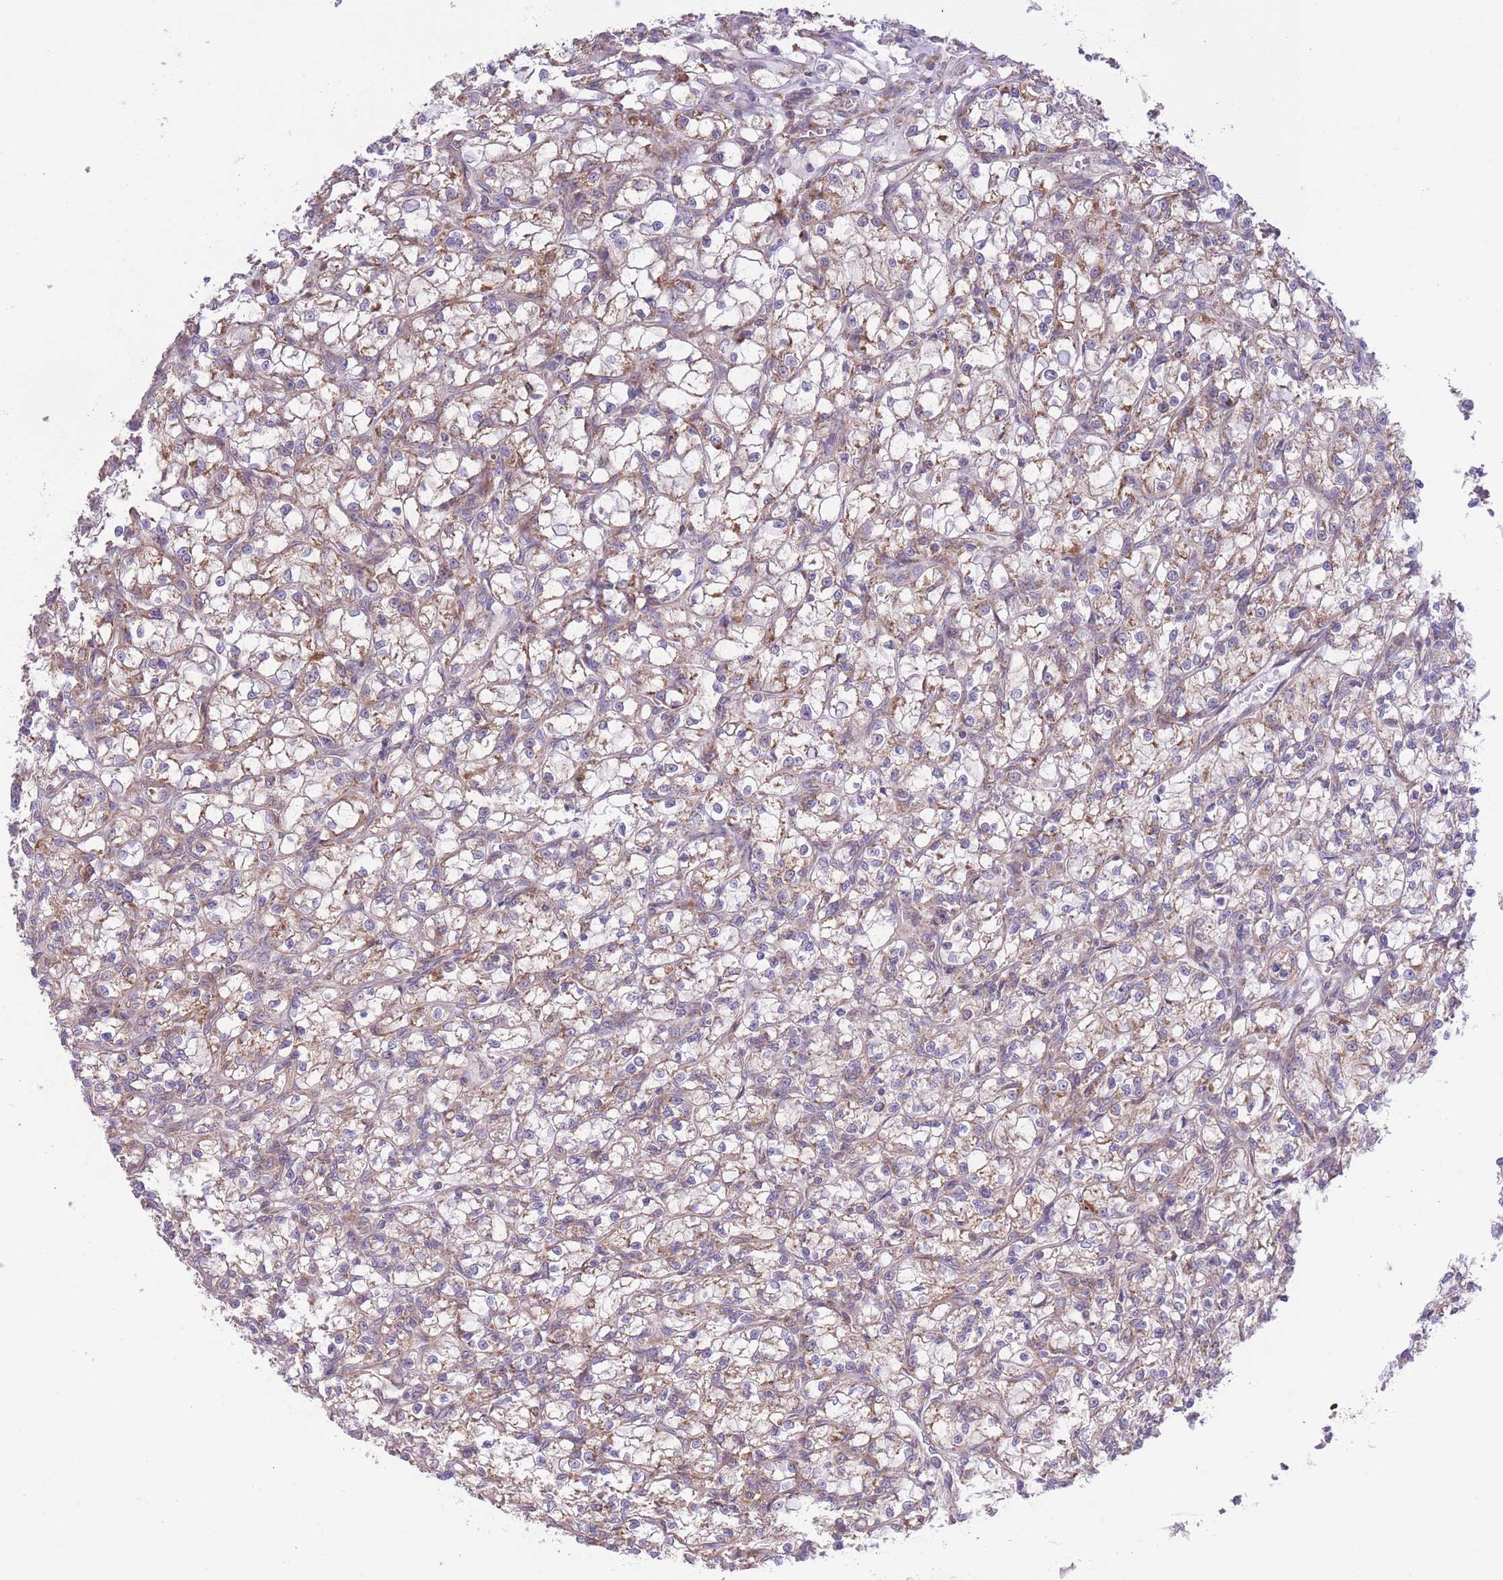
{"staining": {"intensity": "weak", "quantity": ">75%", "location": "cytoplasmic/membranous"}, "tissue": "renal cancer", "cell_type": "Tumor cells", "image_type": "cancer", "snomed": [{"axis": "morphology", "description": "Adenocarcinoma, NOS"}, {"axis": "topography", "description": "Kidney"}], "caption": "Human renal cancer stained for a protein (brown) shows weak cytoplasmic/membranous positive expression in approximately >75% of tumor cells.", "gene": "ATP13A2", "patient": {"sex": "female", "age": 59}}